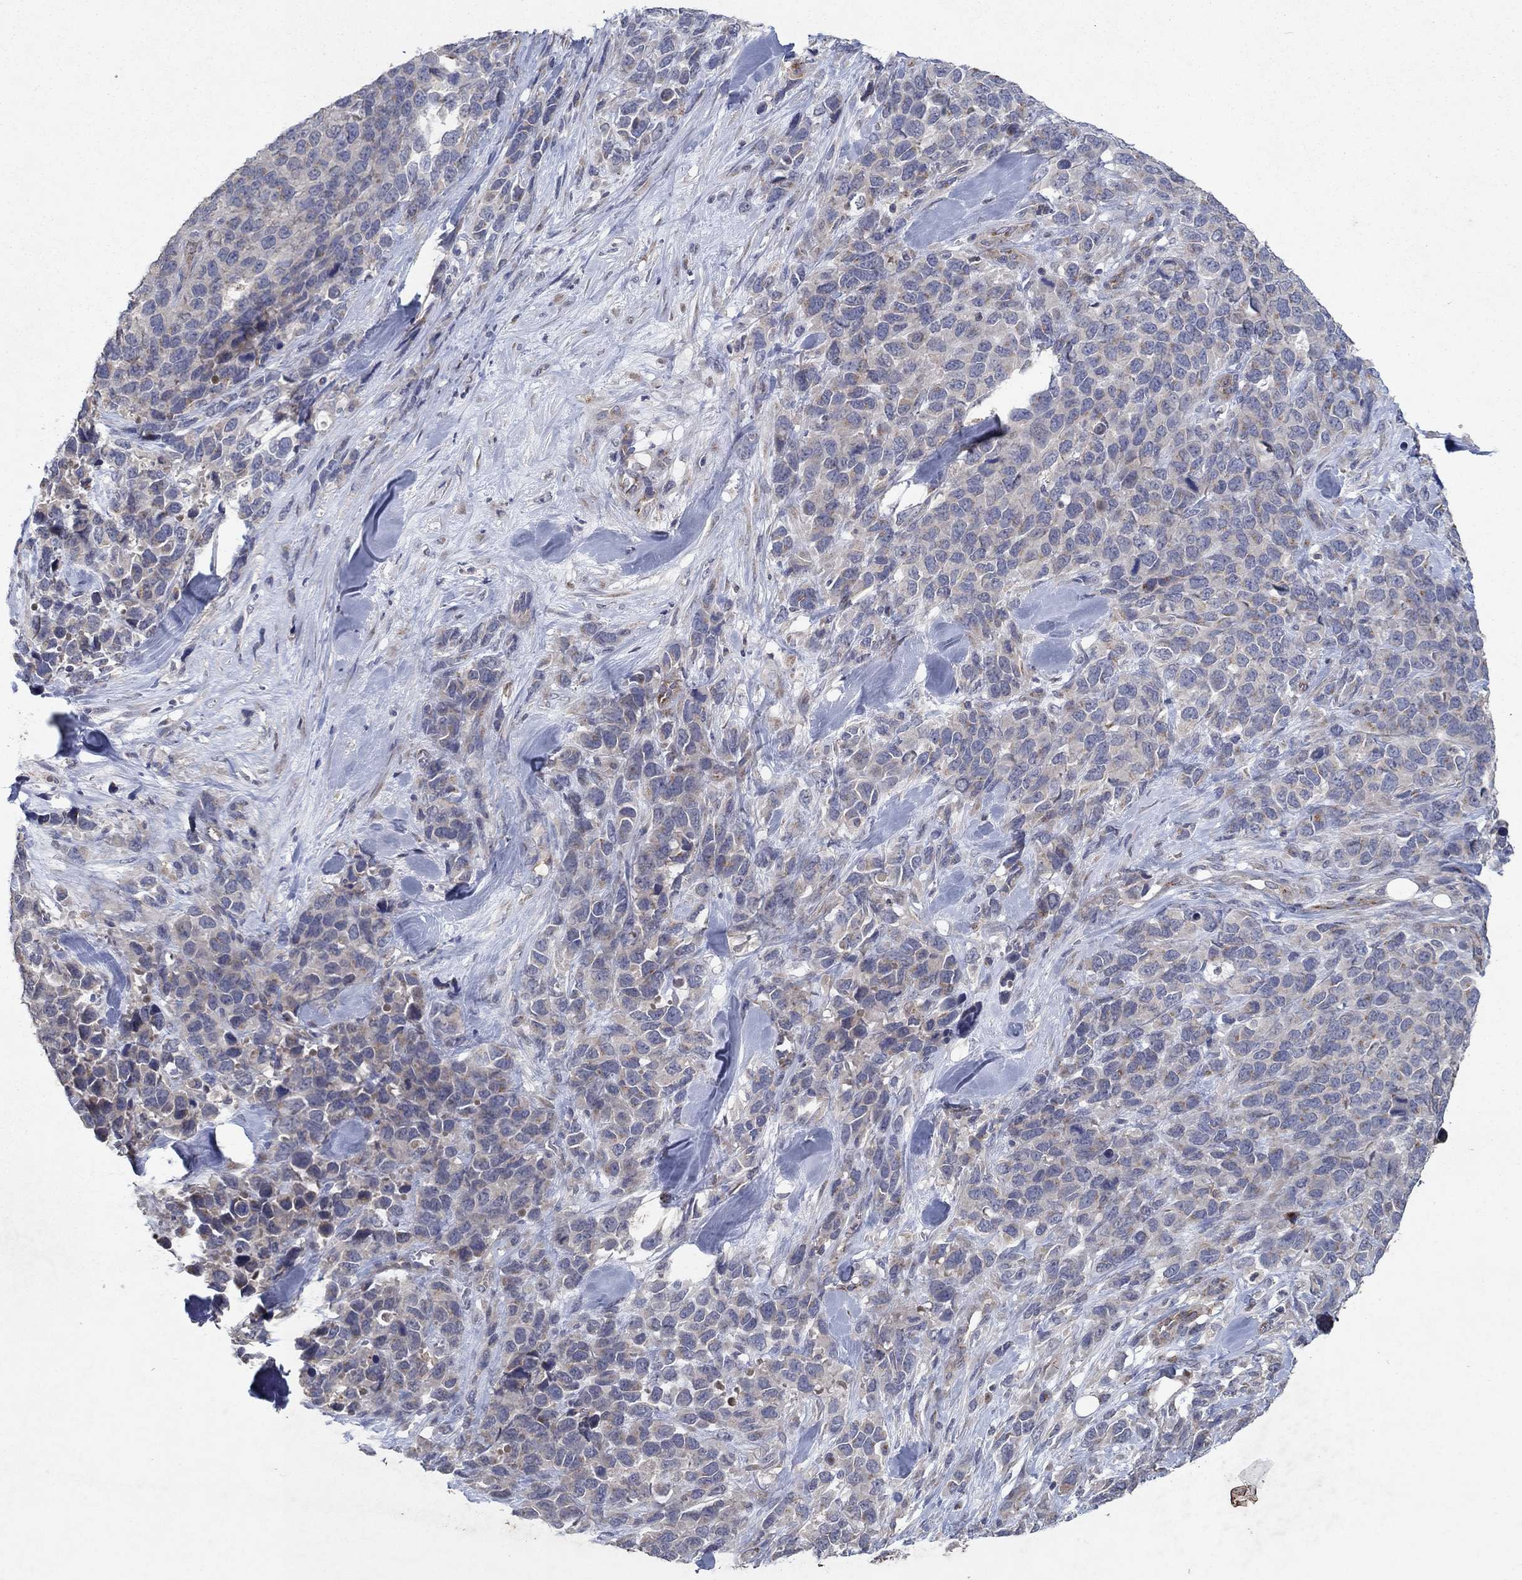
{"staining": {"intensity": "weak", "quantity": "<25%", "location": "cytoplasmic/membranous"}, "tissue": "melanoma", "cell_type": "Tumor cells", "image_type": "cancer", "snomed": [{"axis": "morphology", "description": "Malignant melanoma, Metastatic site"}, {"axis": "topography", "description": "Skin"}], "caption": "Immunohistochemistry photomicrograph of neoplastic tissue: melanoma stained with DAB shows no significant protein positivity in tumor cells.", "gene": "FRG1", "patient": {"sex": "male", "age": 84}}